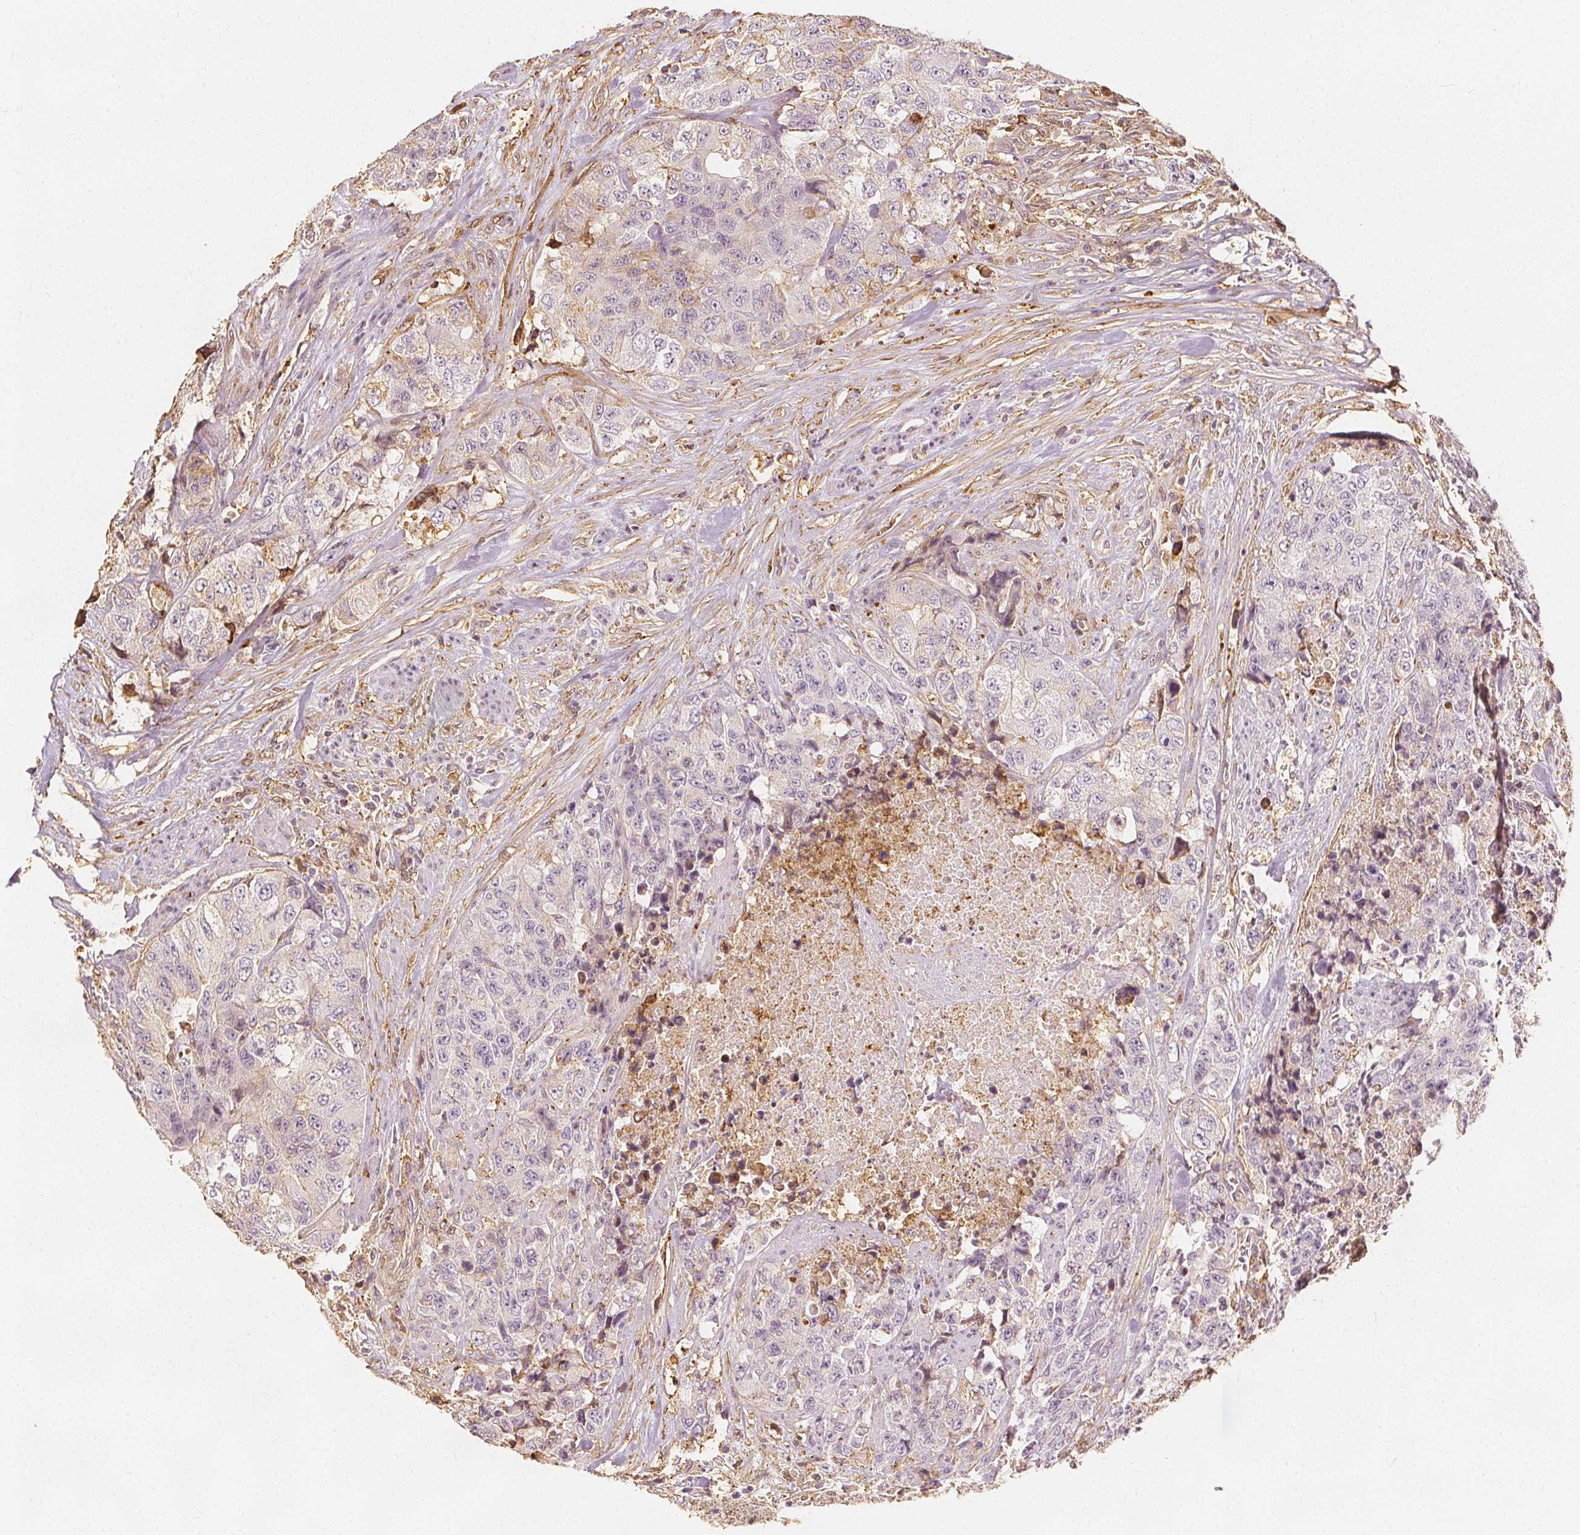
{"staining": {"intensity": "negative", "quantity": "none", "location": "none"}, "tissue": "urothelial cancer", "cell_type": "Tumor cells", "image_type": "cancer", "snomed": [{"axis": "morphology", "description": "Urothelial carcinoma, High grade"}, {"axis": "topography", "description": "Urinary bladder"}], "caption": "This is an immunohistochemistry (IHC) micrograph of urothelial cancer. There is no staining in tumor cells.", "gene": "ARHGAP26", "patient": {"sex": "female", "age": 78}}